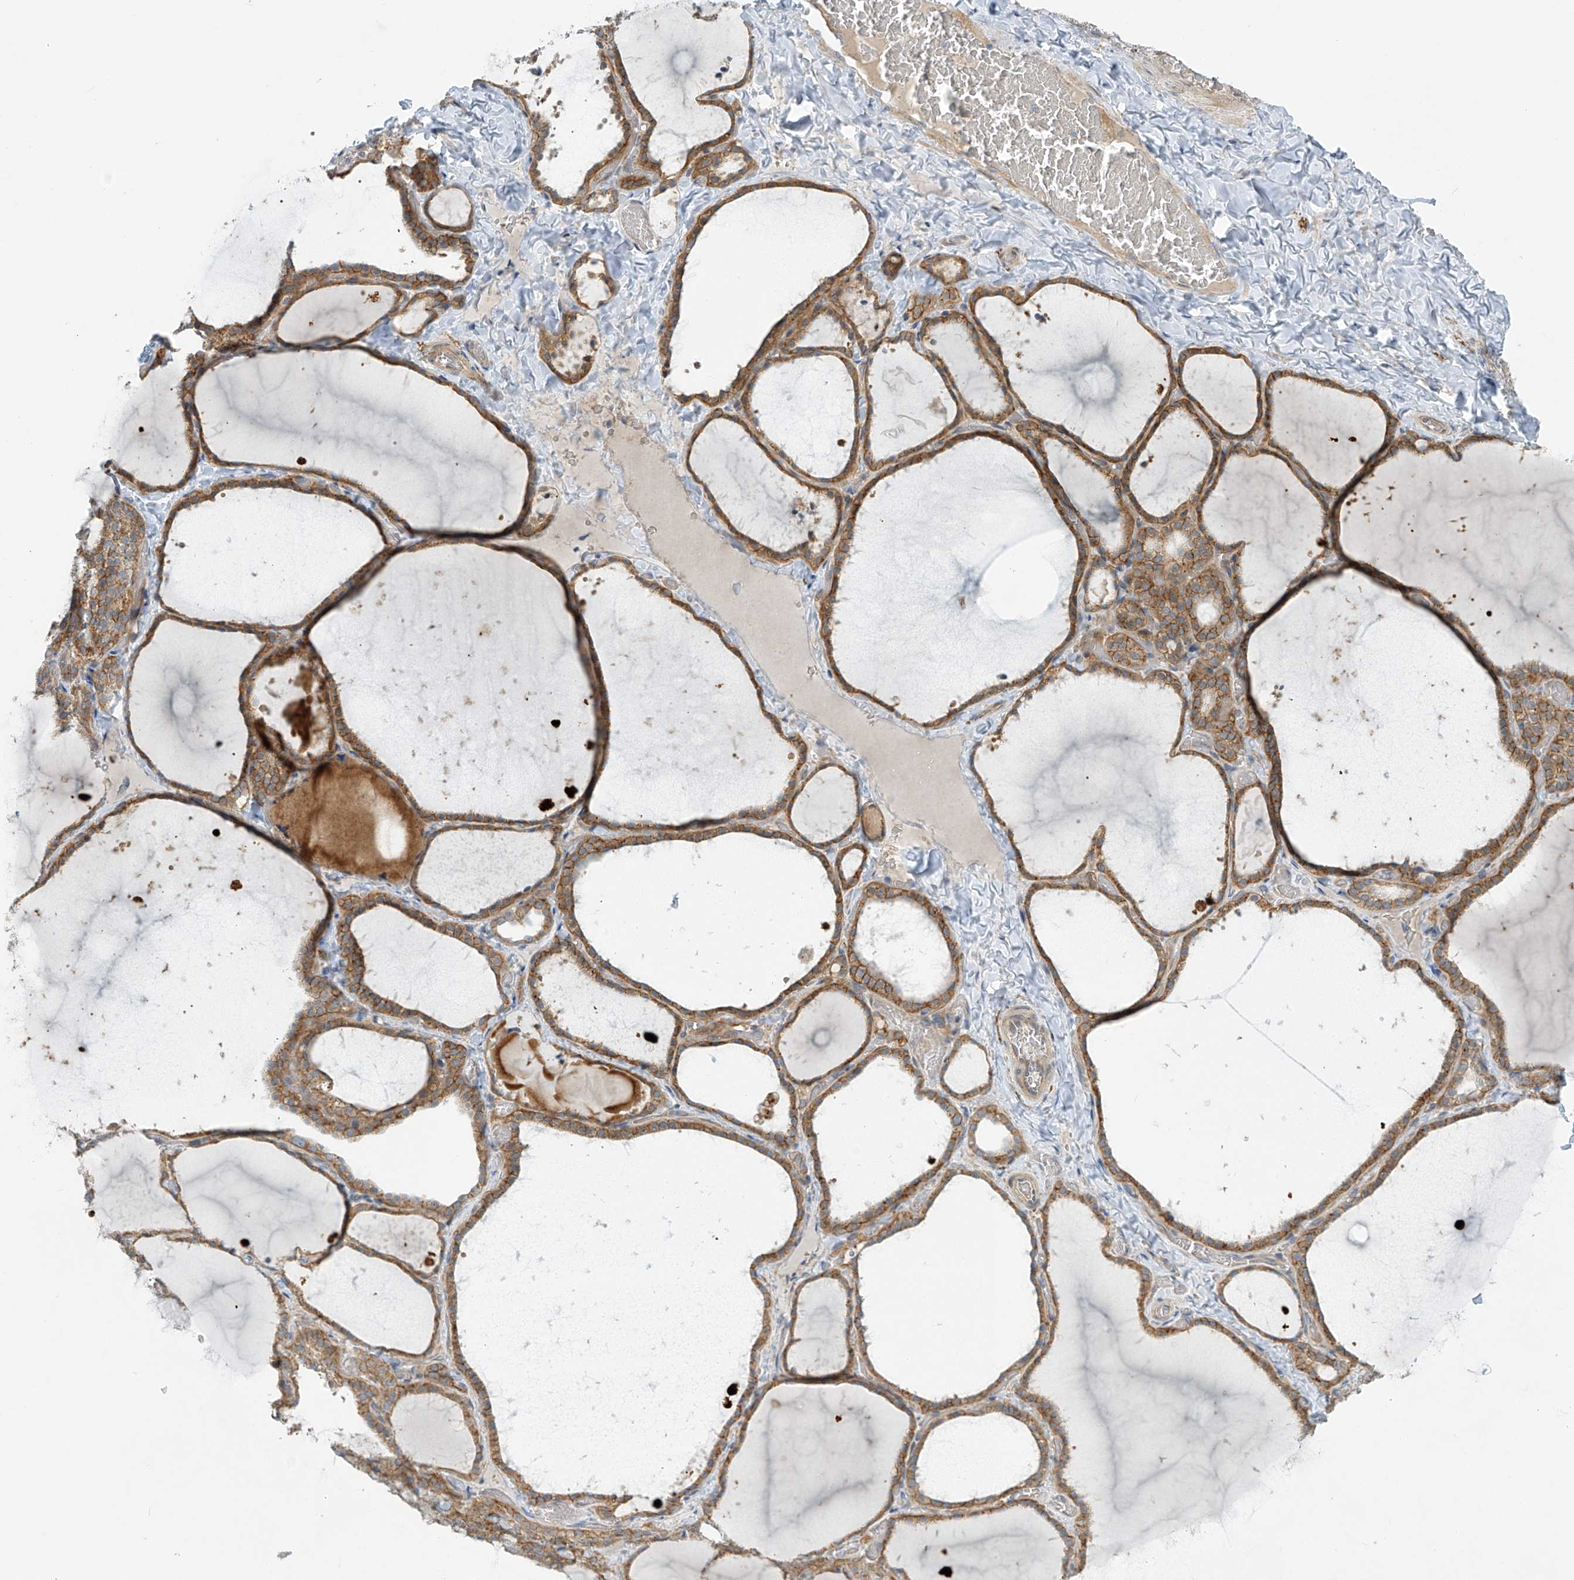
{"staining": {"intensity": "moderate", "quantity": ">75%", "location": "cytoplasmic/membranous"}, "tissue": "thyroid gland", "cell_type": "Glandular cells", "image_type": "normal", "snomed": [{"axis": "morphology", "description": "Normal tissue, NOS"}, {"axis": "topography", "description": "Thyroid gland"}], "caption": "Immunohistochemistry staining of benign thyroid gland, which displays medium levels of moderate cytoplasmic/membranous staining in about >75% of glandular cells indicating moderate cytoplasmic/membranous protein staining. The staining was performed using DAB (brown) for protein detection and nuclei were counterstained in hematoxylin (blue).", "gene": "FSD1L", "patient": {"sex": "female", "age": 22}}